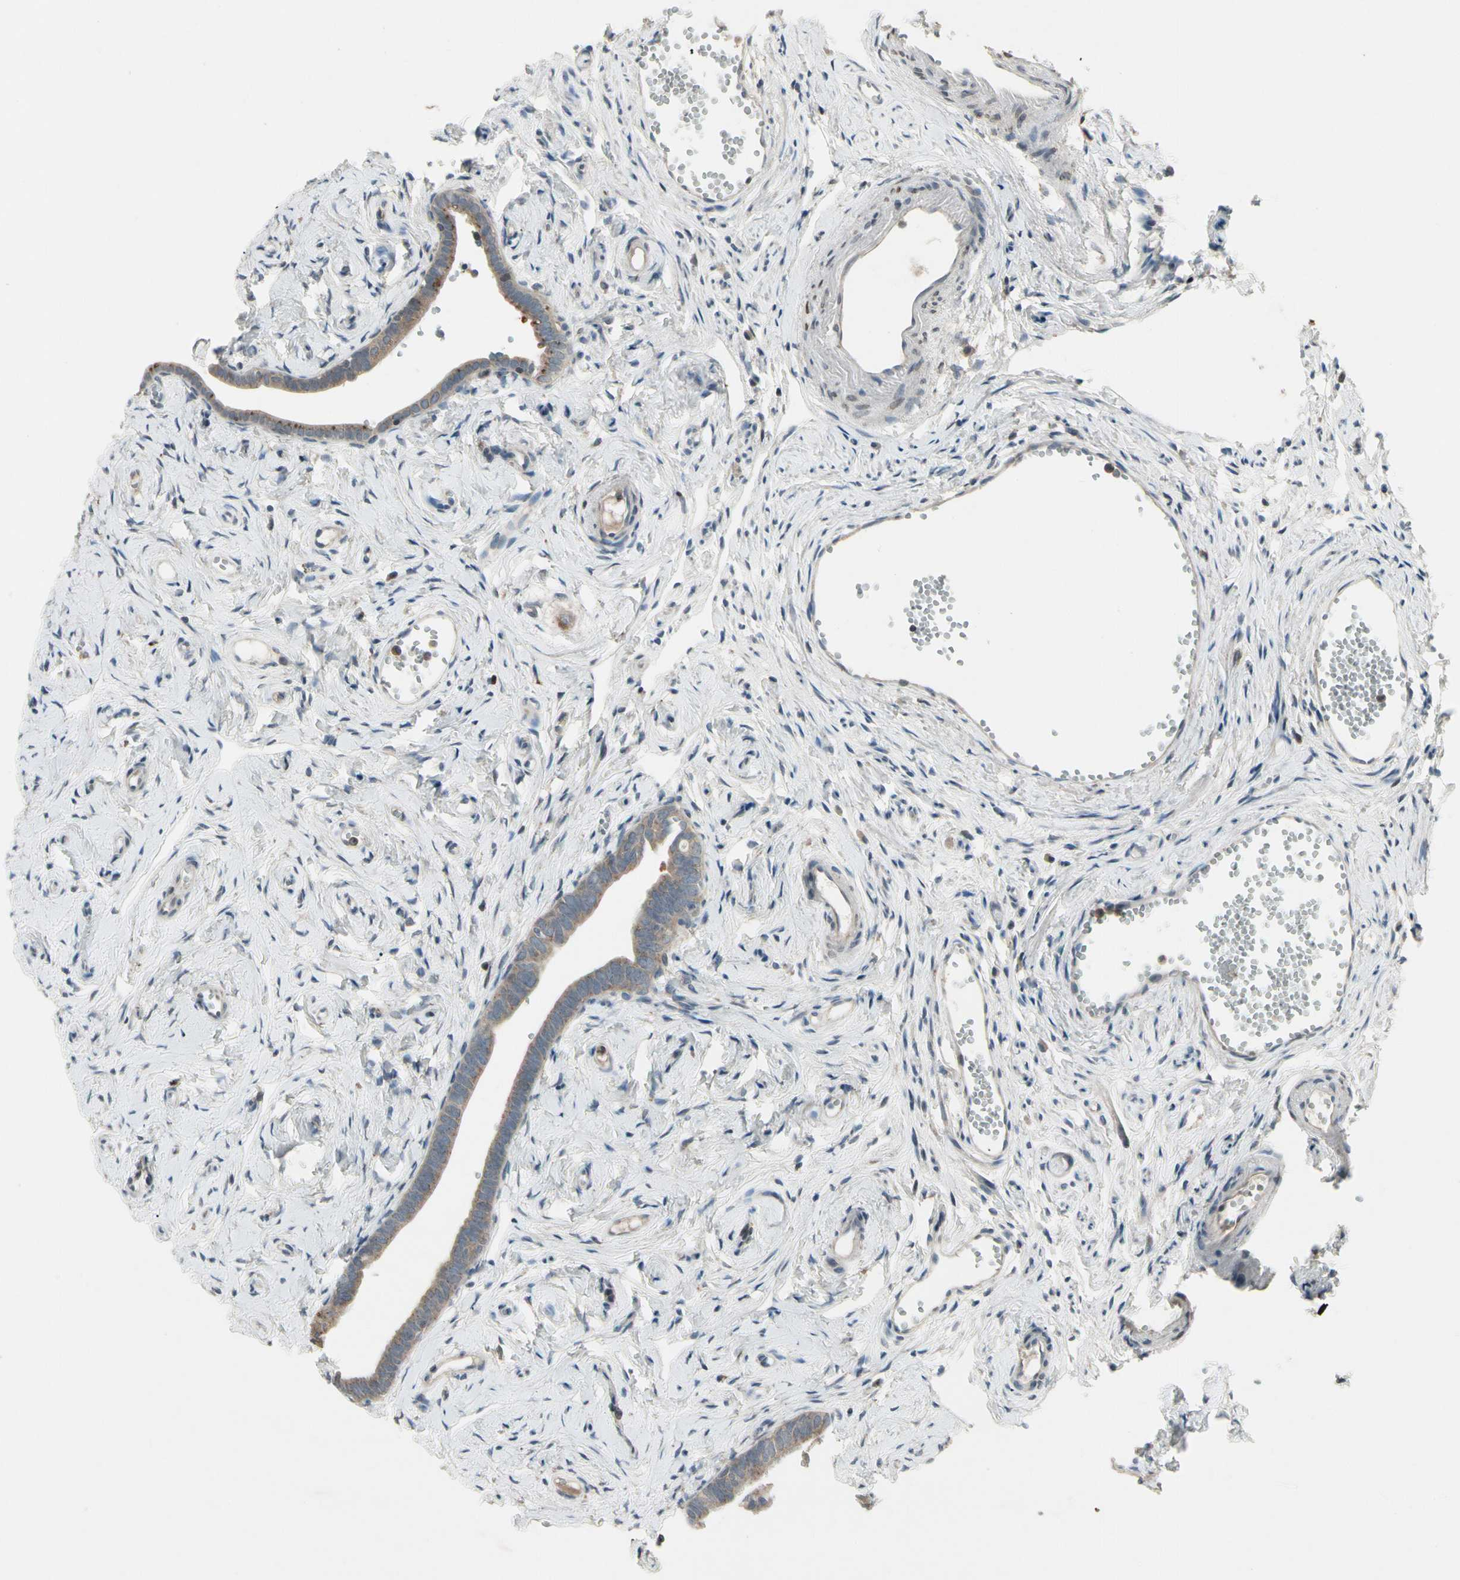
{"staining": {"intensity": "moderate", "quantity": ">75%", "location": "cytoplasmic/membranous"}, "tissue": "fallopian tube", "cell_type": "Glandular cells", "image_type": "normal", "snomed": [{"axis": "morphology", "description": "Normal tissue, NOS"}, {"axis": "topography", "description": "Fallopian tube"}], "caption": "Protein analysis of benign fallopian tube reveals moderate cytoplasmic/membranous positivity in about >75% of glandular cells. (IHC, brightfield microscopy, high magnification).", "gene": "NMI", "patient": {"sex": "female", "age": 71}}